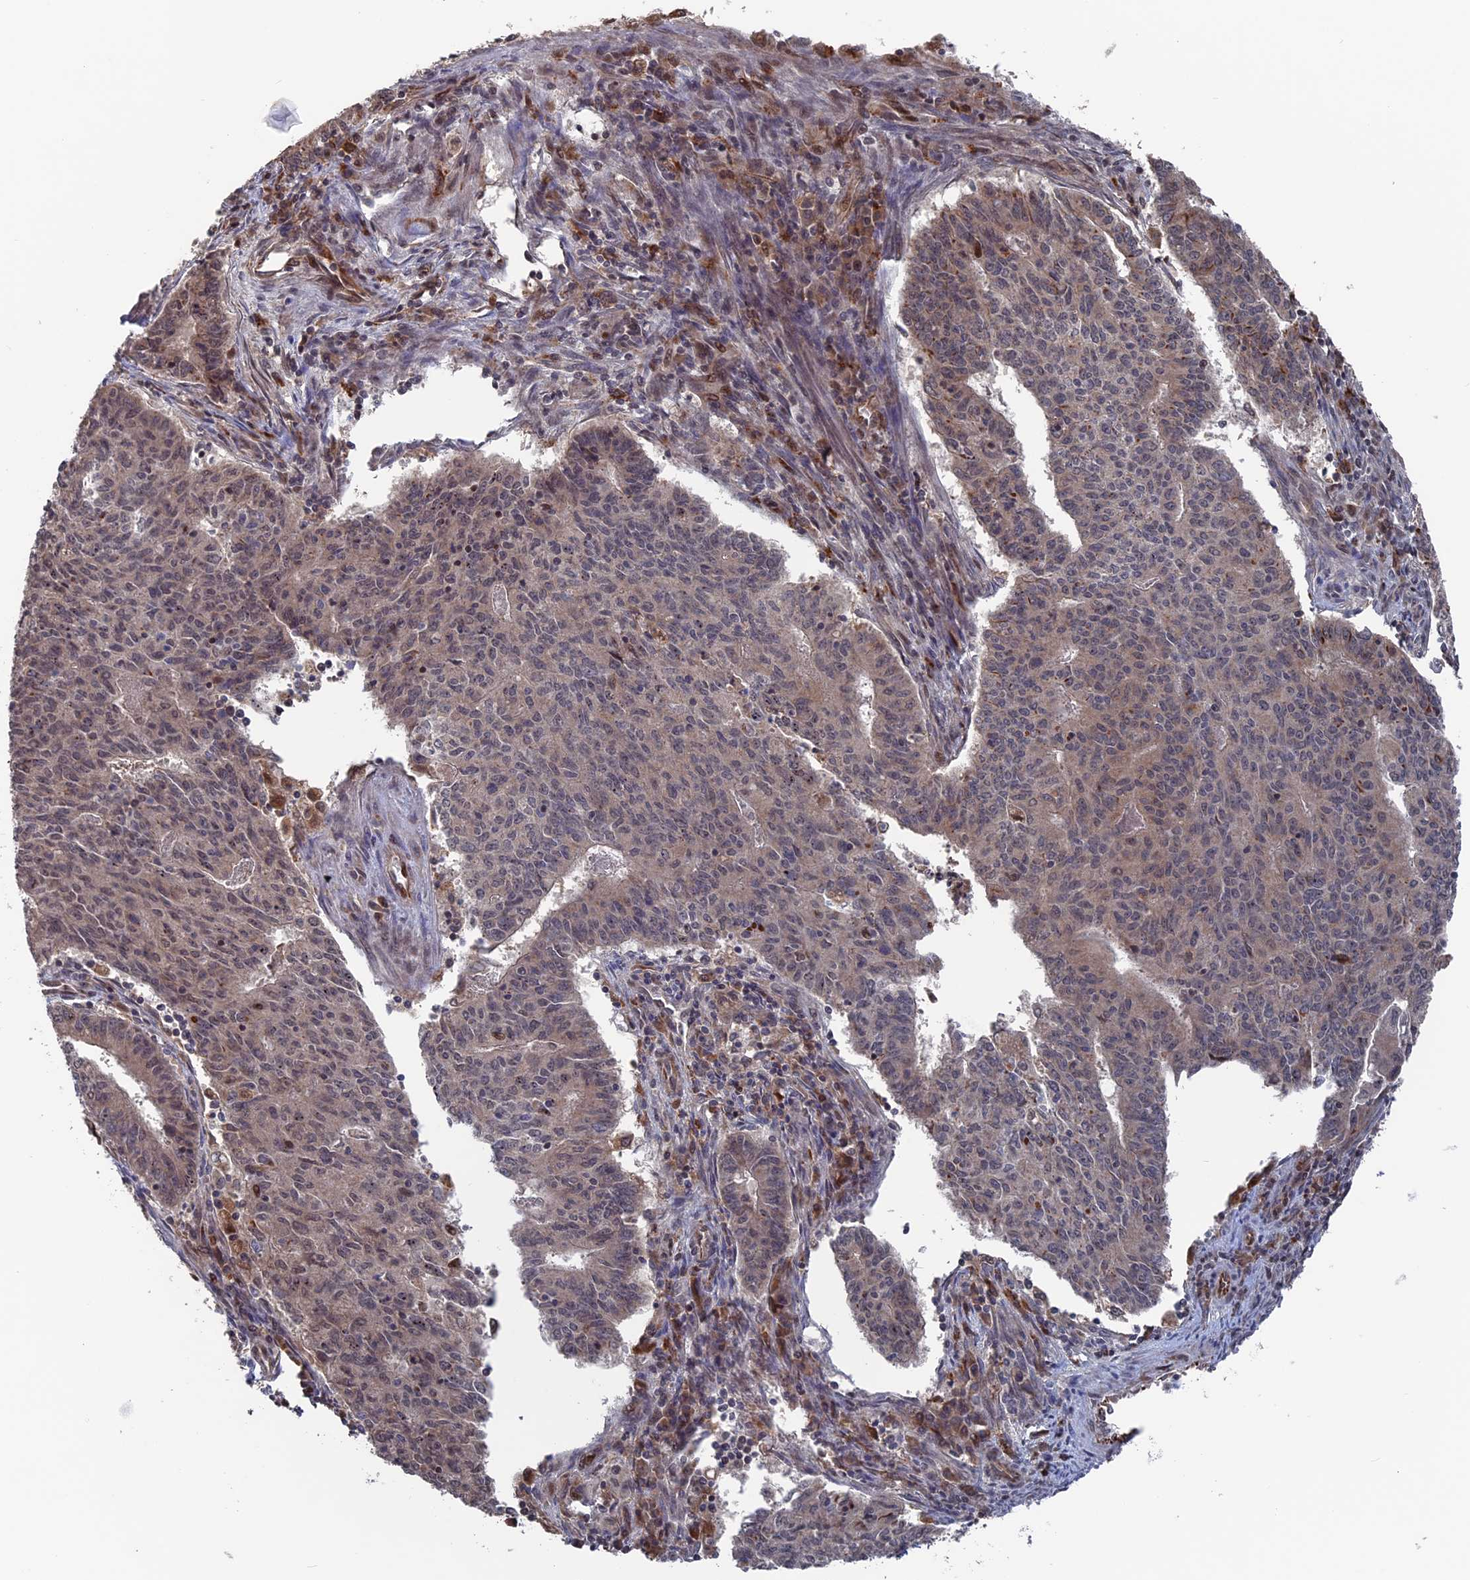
{"staining": {"intensity": "weak", "quantity": "<25%", "location": "nuclear"}, "tissue": "endometrial cancer", "cell_type": "Tumor cells", "image_type": "cancer", "snomed": [{"axis": "morphology", "description": "Adenocarcinoma, NOS"}, {"axis": "topography", "description": "Endometrium"}], "caption": "Tumor cells show no significant expression in endometrial cancer (adenocarcinoma).", "gene": "PLA2G15", "patient": {"sex": "female", "age": 59}}